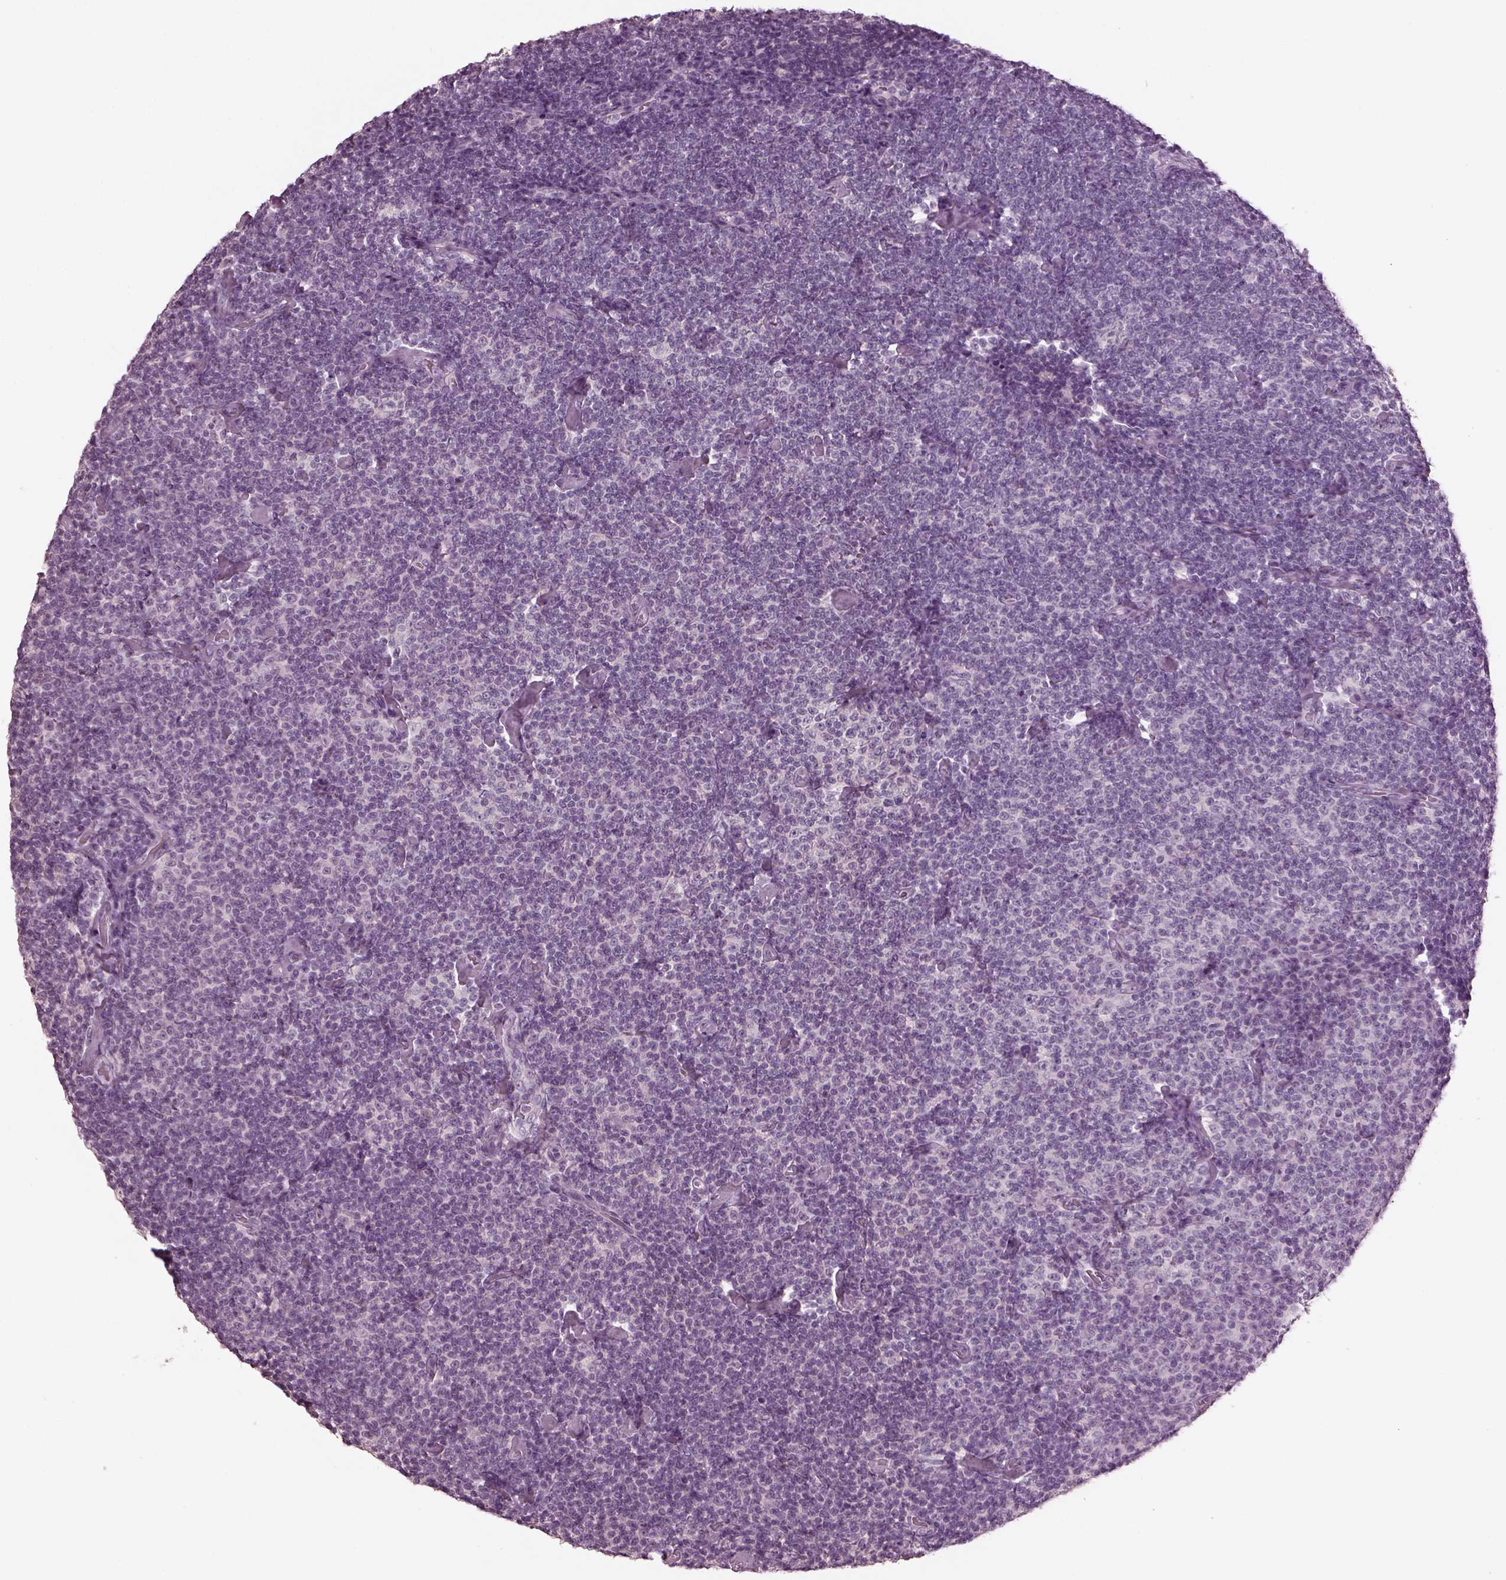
{"staining": {"intensity": "negative", "quantity": "none", "location": "none"}, "tissue": "lymphoma", "cell_type": "Tumor cells", "image_type": "cancer", "snomed": [{"axis": "morphology", "description": "Malignant lymphoma, non-Hodgkin's type, Low grade"}, {"axis": "topography", "description": "Lymph node"}], "caption": "This is an immunohistochemistry image of low-grade malignant lymphoma, non-Hodgkin's type. There is no staining in tumor cells.", "gene": "PACRG", "patient": {"sex": "male", "age": 81}}